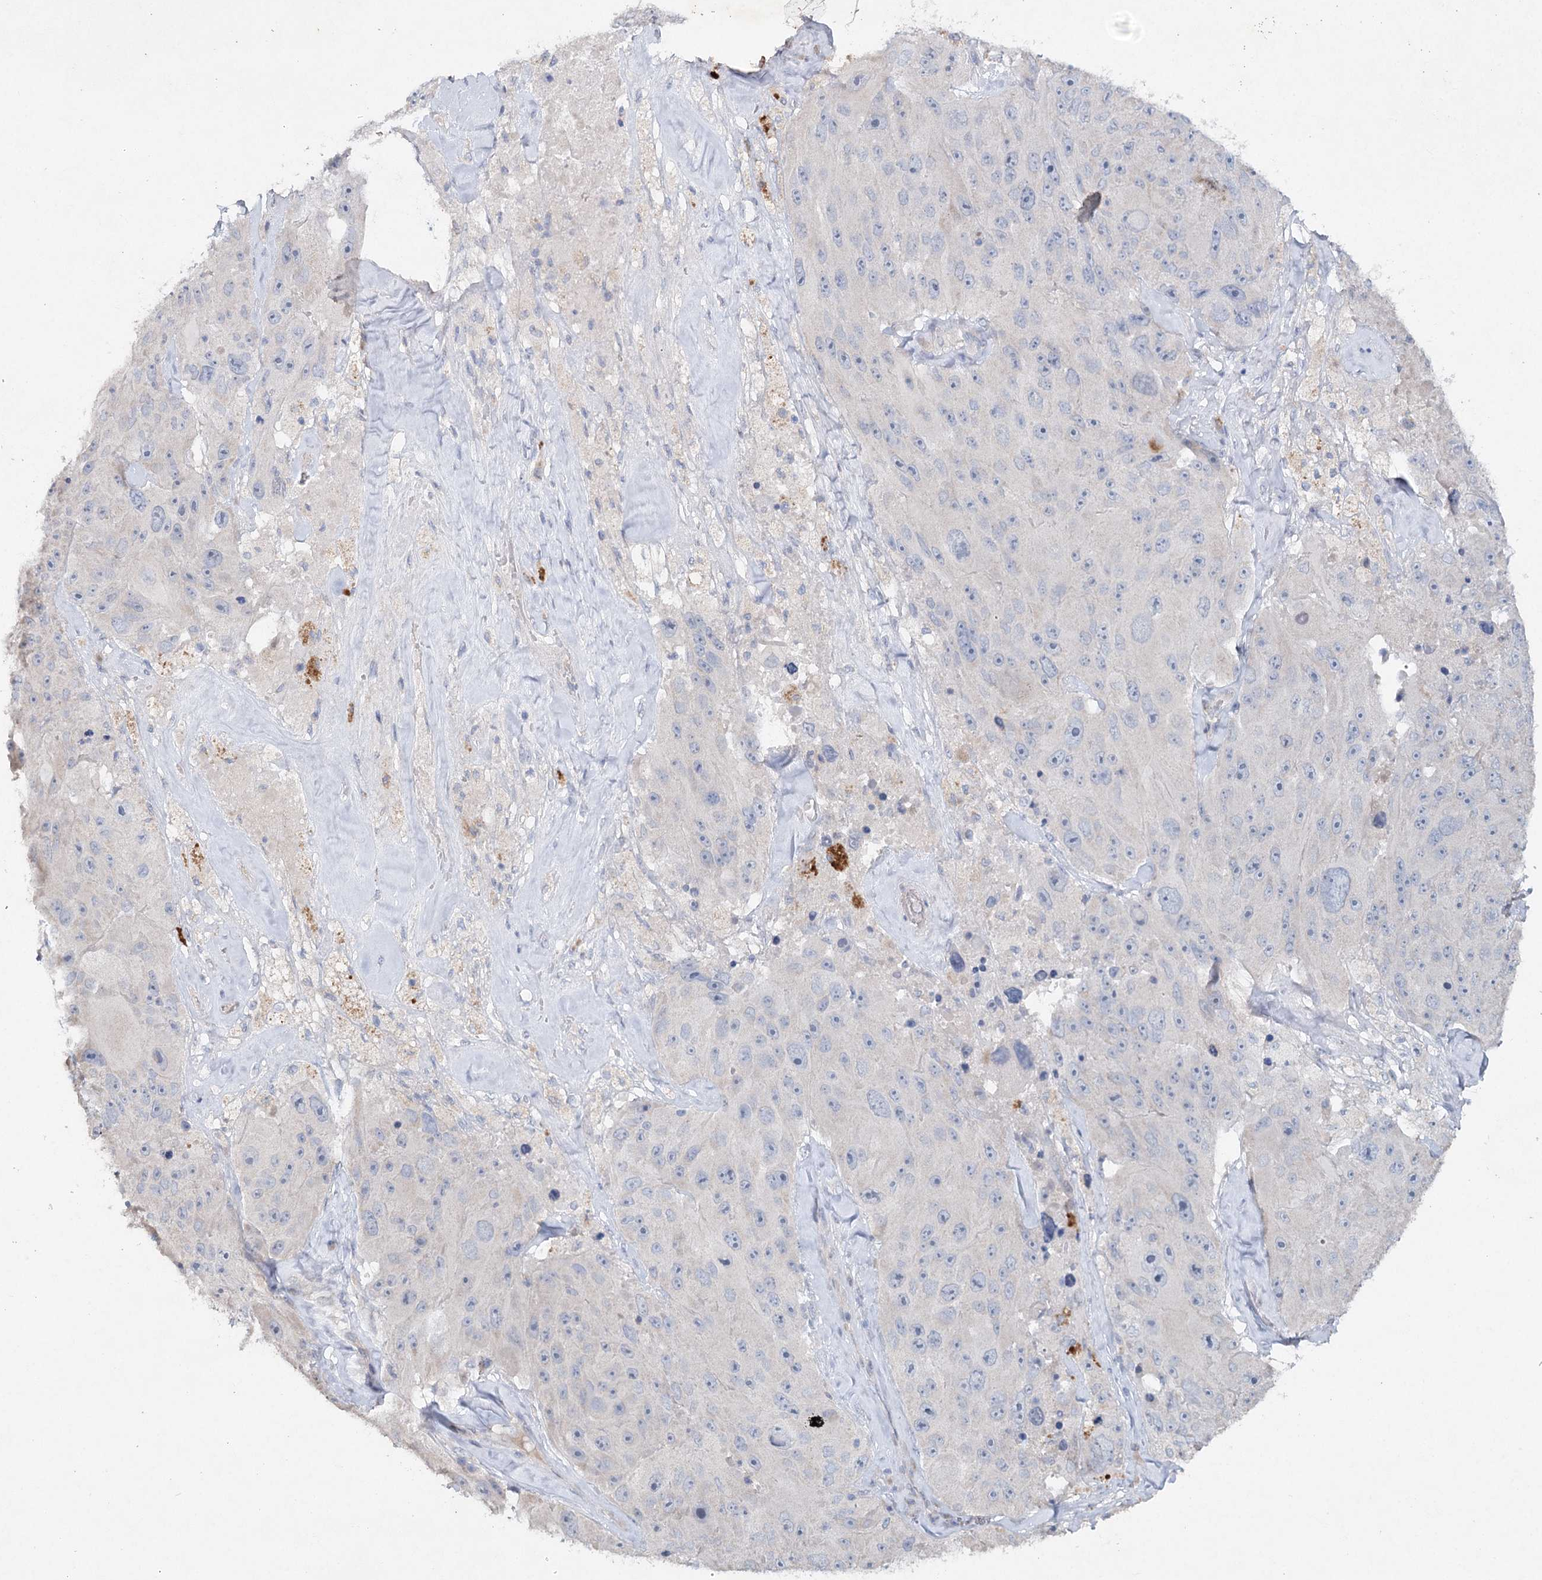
{"staining": {"intensity": "negative", "quantity": "none", "location": "none"}, "tissue": "melanoma", "cell_type": "Tumor cells", "image_type": "cancer", "snomed": [{"axis": "morphology", "description": "Malignant melanoma, Metastatic site"}, {"axis": "topography", "description": "Lymph node"}], "caption": "Immunohistochemistry image of human melanoma stained for a protein (brown), which displays no staining in tumor cells. (DAB (3,3'-diaminobenzidine) immunohistochemistry (IHC) visualized using brightfield microscopy, high magnification).", "gene": "RFX6", "patient": {"sex": "male", "age": 62}}